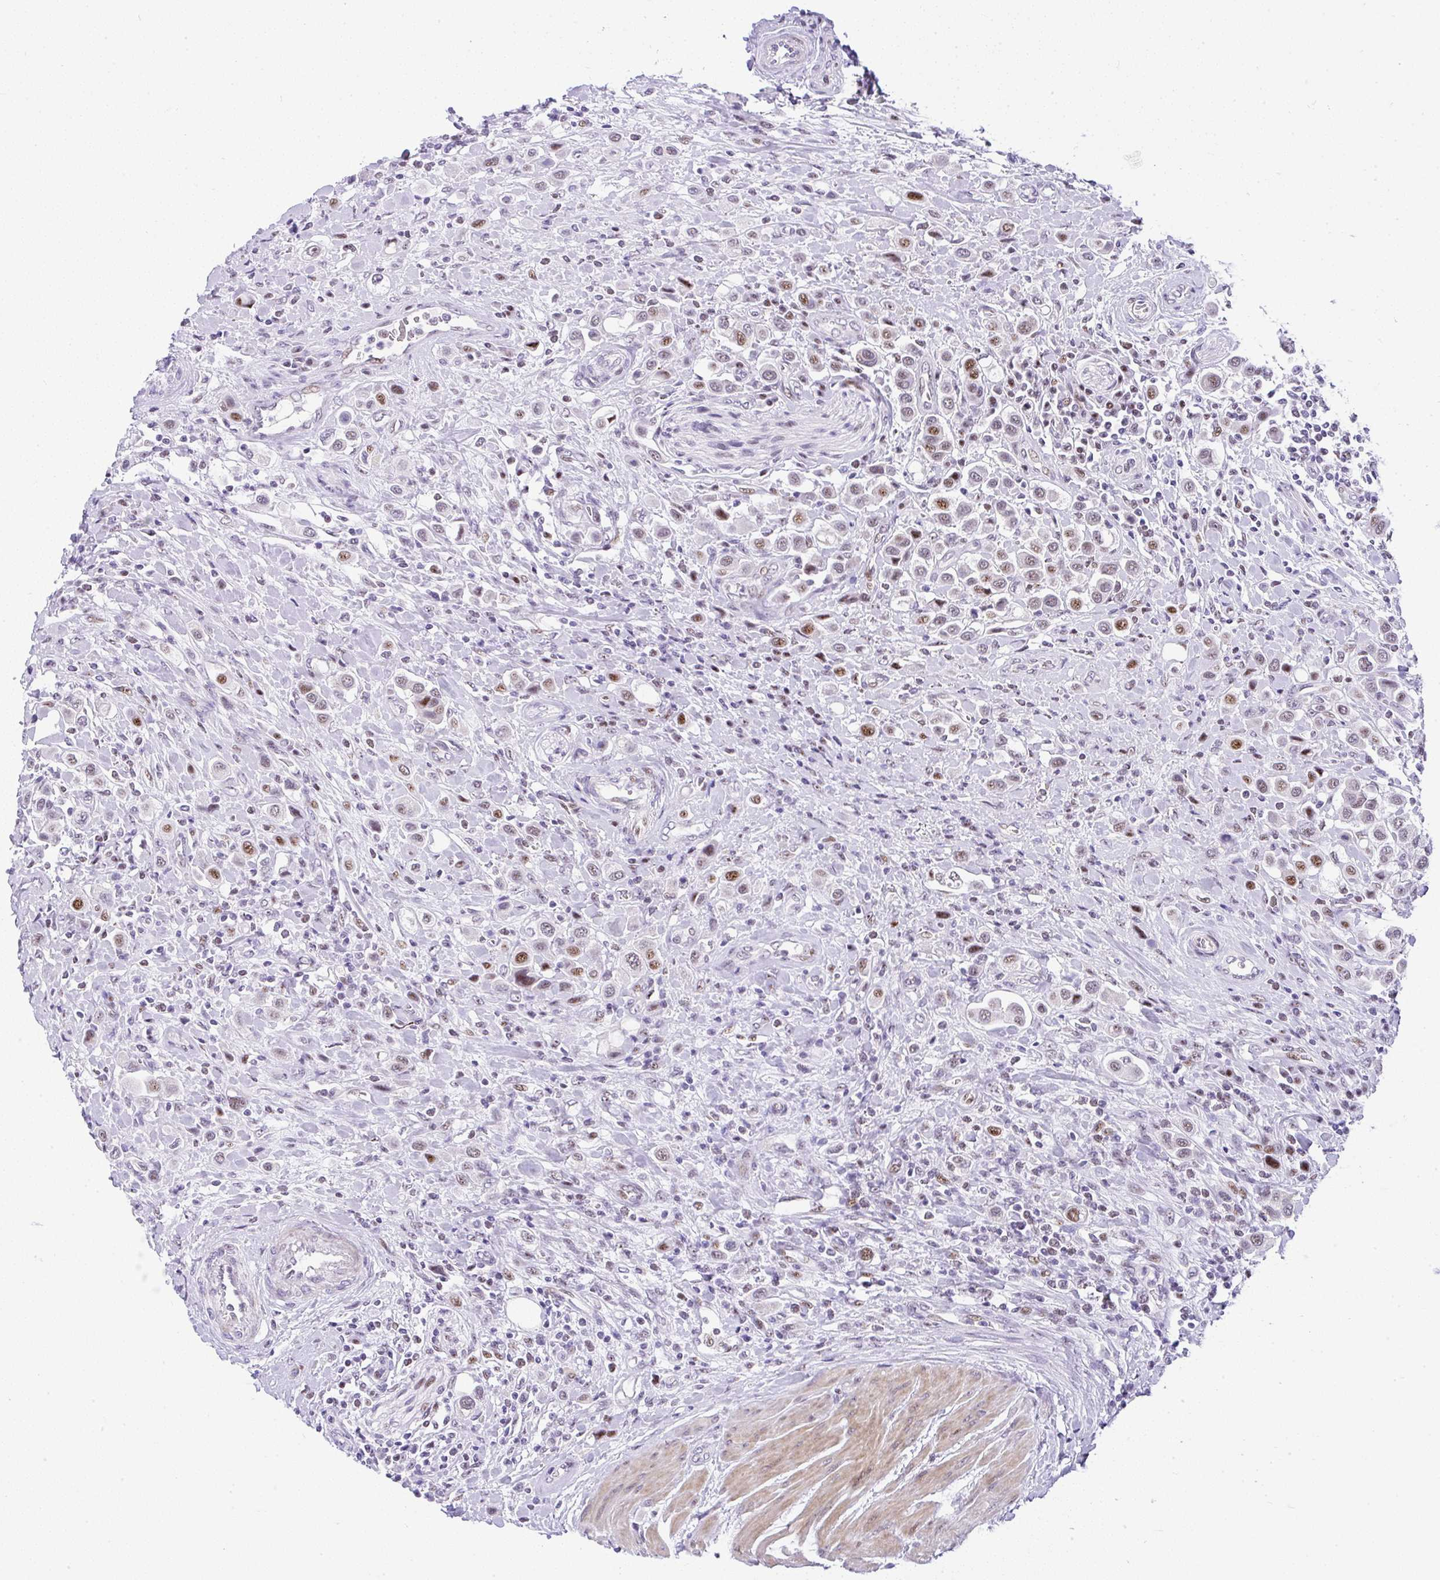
{"staining": {"intensity": "moderate", "quantity": "25%-75%", "location": "nuclear"}, "tissue": "urothelial cancer", "cell_type": "Tumor cells", "image_type": "cancer", "snomed": [{"axis": "morphology", "description": "Urothelial carcinoma, High grade"}, {"axis": "topography", "description": "Urinary bladder"}], "caption": "Moderate nuclear staining is identified in about 25%-75% of tumor cells in high-grade urothelial carcinoma.", "gene": "NR1D2", "patient": {"sex": "male", "age": 50}}